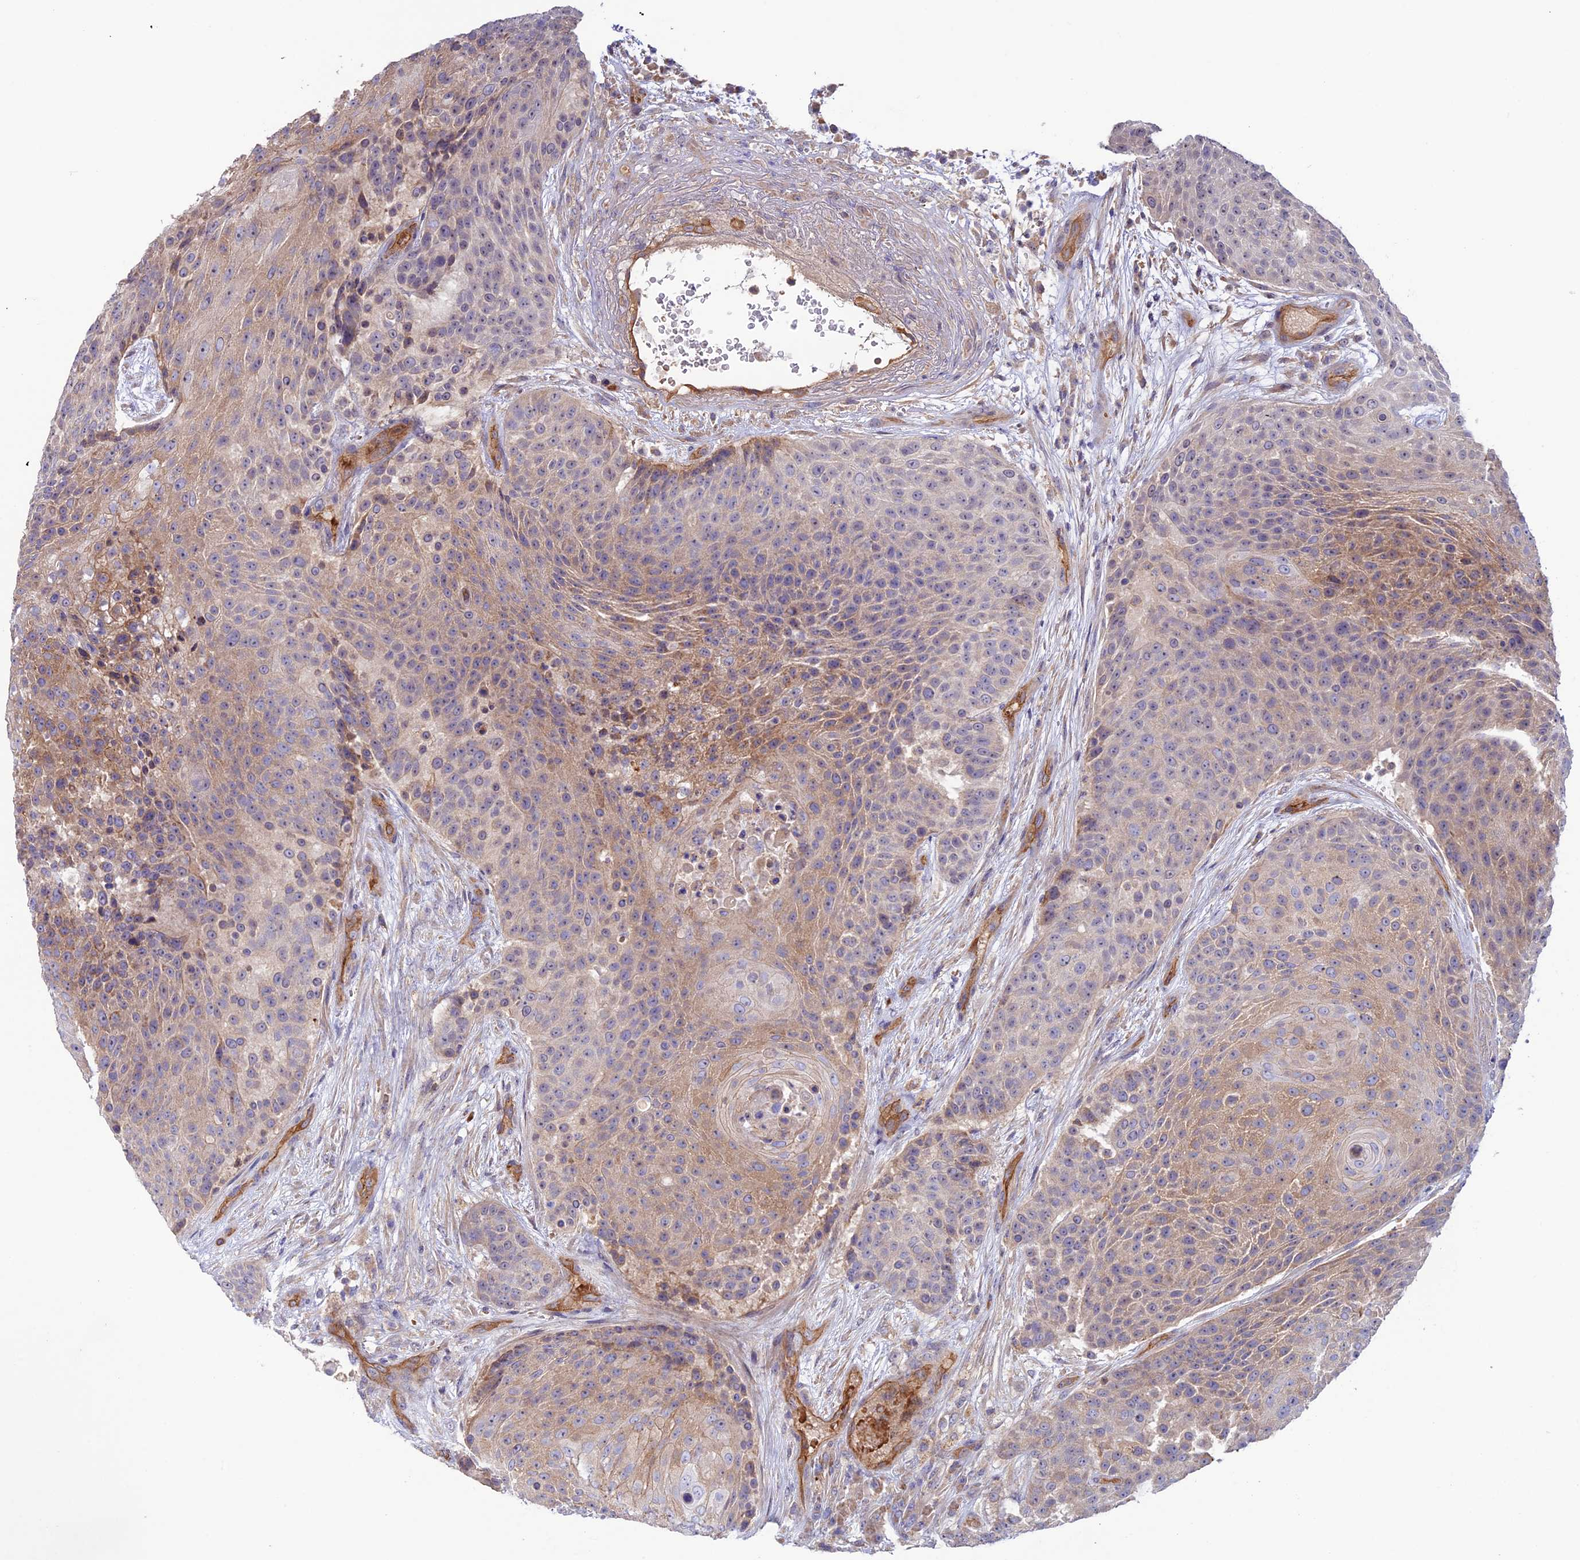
{"staining": {"intensity": "moderate", "quantity": "25%-75%", "location": "cytoplasmic/membranous"}, "tissue": "urothelial cancer", "cell_type": "Tumor cells", "image_type": "cancer", "snomed": [{"axis": "morphology", "description": "Urothelial carcinoma, High grade"}, {"axis": "topography", "description": "Urinary bladder"}], "caption": "A medium amount of moderate cytoplasmic/membranous positivity is seen in about 25%-75% of tumor cells in high-grade urothelial carcinoma tissue.", "gene": "DUS3L", "patient": {"sex": "female", "age": 63}}